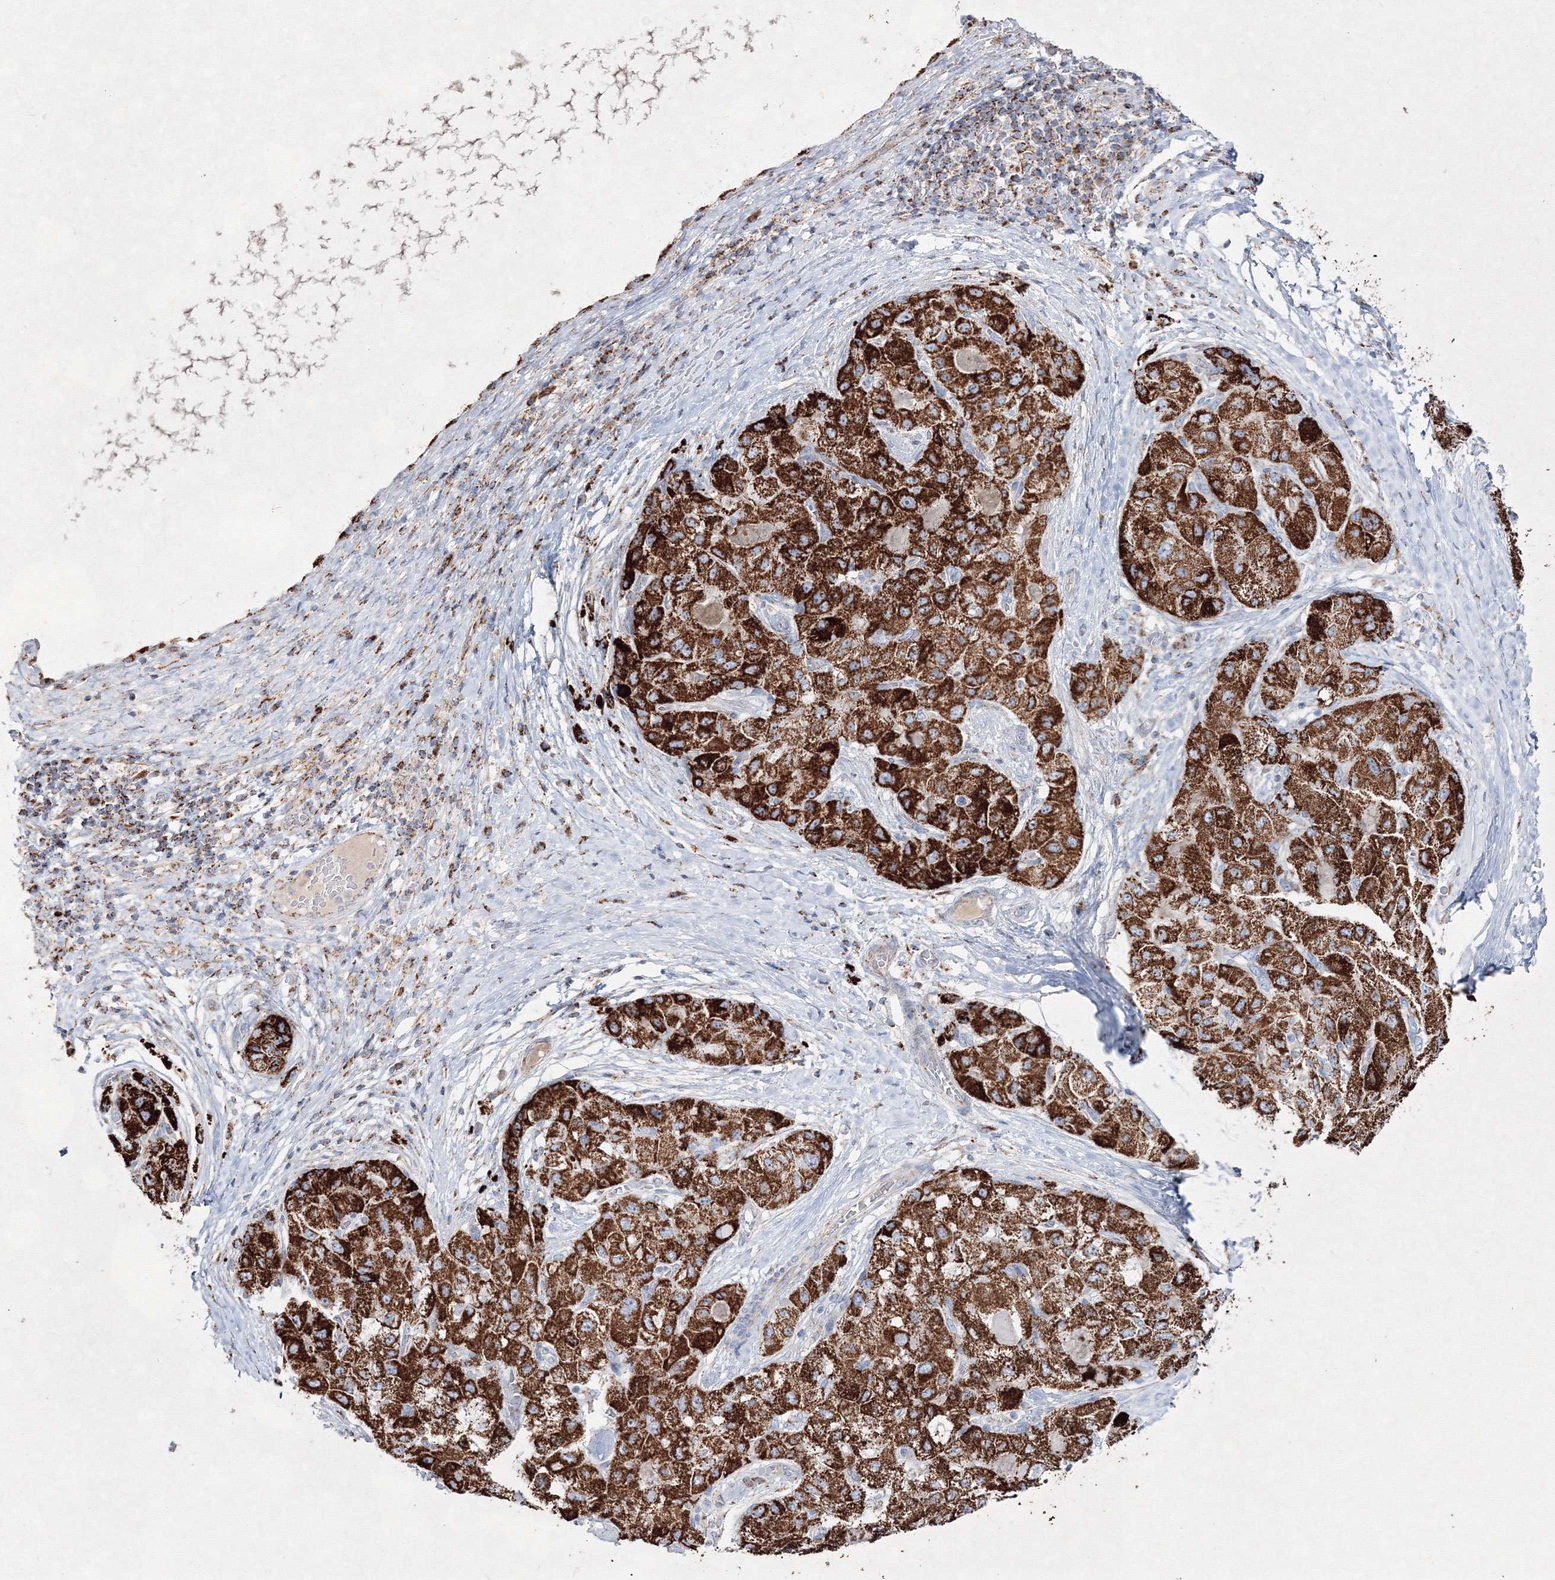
{"staining": {"intensity": "strong", "quantity": ">75%", "location": "cytoplasmic/membranous"}, "tissue": "liver cancer", "cell_type": "Tumor cells", "image_type": "cancer", "snomed": [{"axis": "morphology", "description": "Carcinoma, Hepatocellular, NOS"}, {"axis": "topography", "description": "Liver"}], "caption": "This photomicrograph shows immunohistochemistry (IHC) staining of human hepatocellular carcinoma (liver), with high strong cytoplasmic/membranous expression in approximately >75% of tumor cells.", "gene": "IGSF9", "patient": {"sex": "male", "age": 80}}